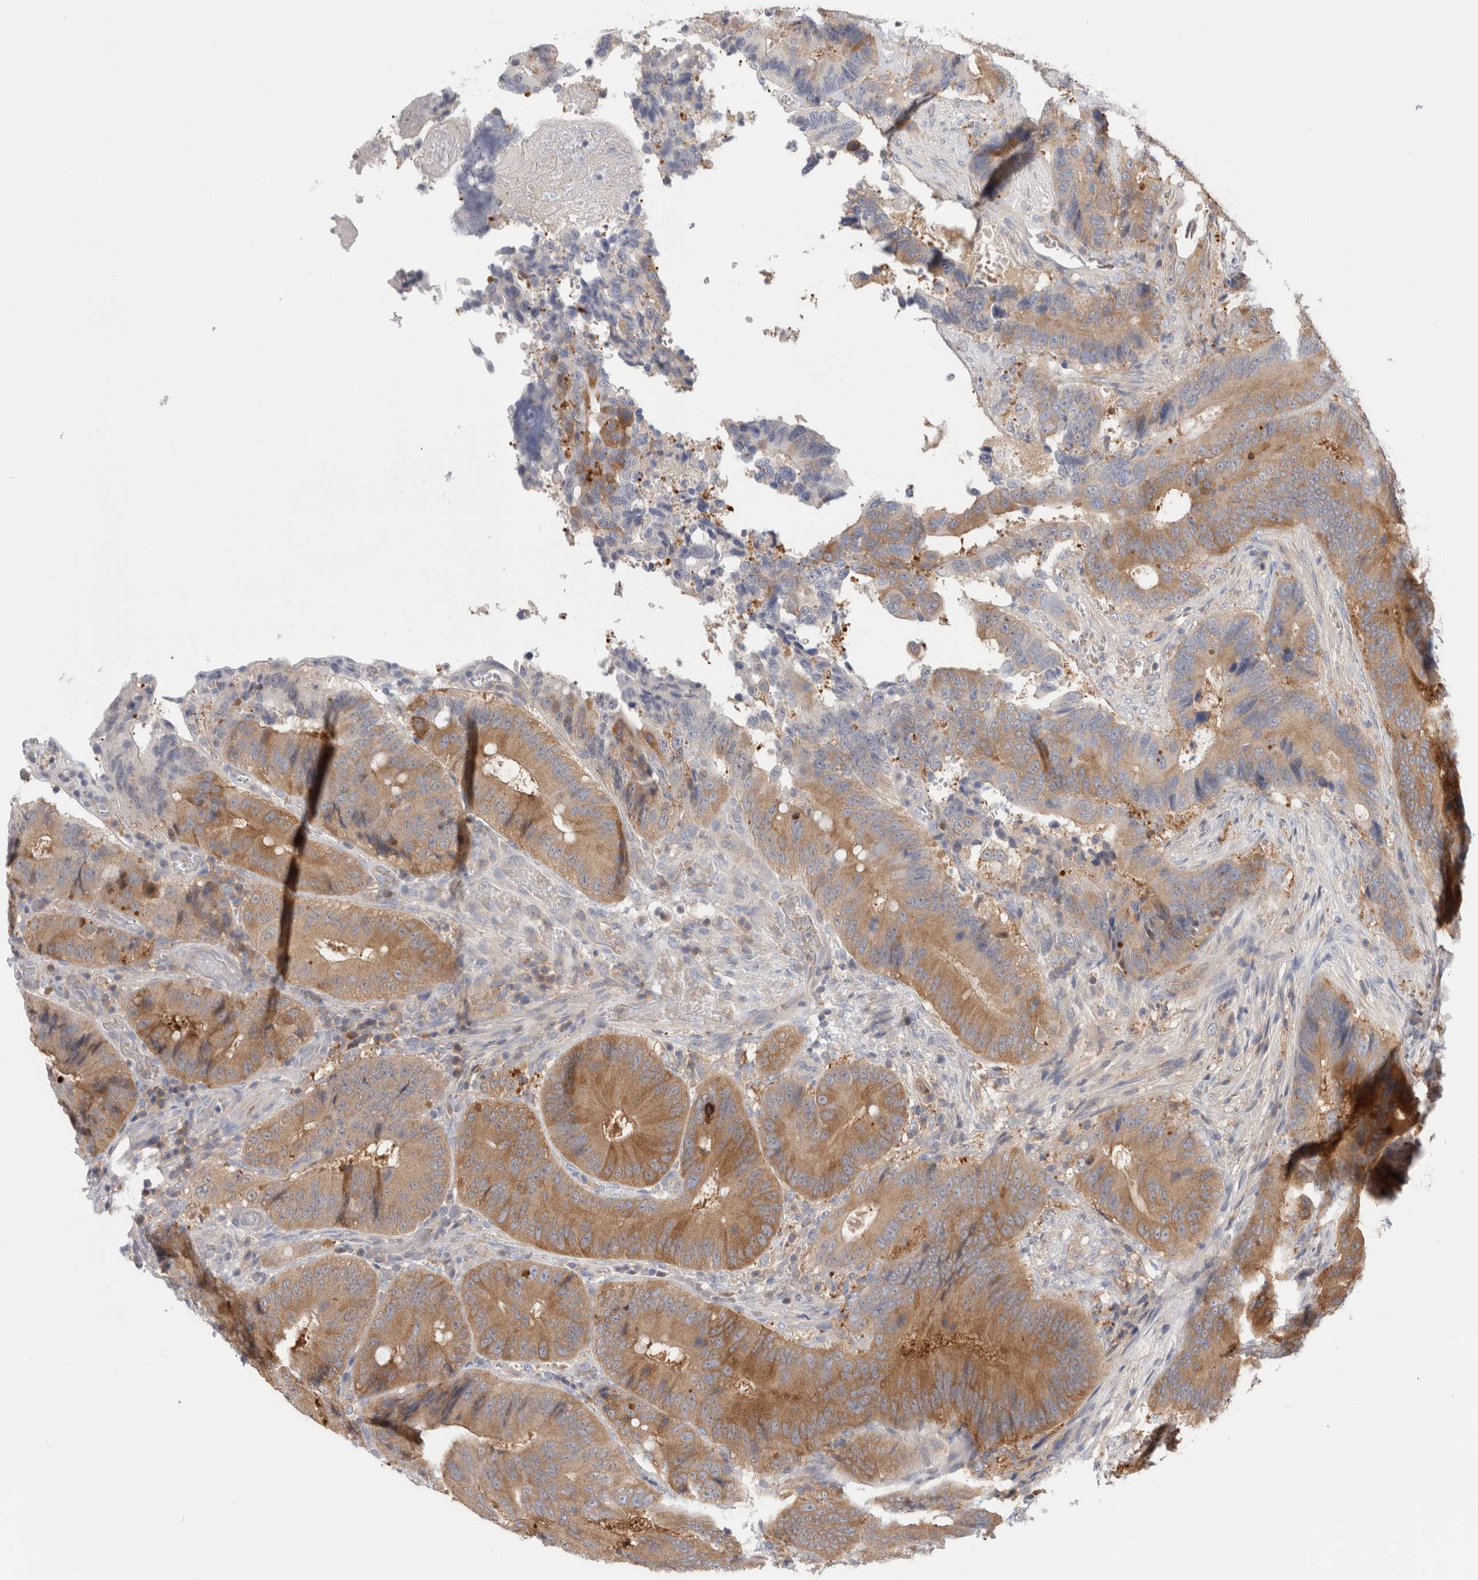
{"staining": {"intensity": "moderate", "quantity": ">75%", "location": "cytoplasmic/membranous"}, "tissue": "colorectal cancer", "cell_type": "Tumor cells", "image_type": "cancer", "snomed": [{"axis": "morphology", "description": "Adenocarcinoma, NOS"}, {"axis": "topography", "description": "Colon"}], "caption": "This is an image of immunohistochemistry staining of colorectal adenocarcinoma, which shows moderate positivity in the cytoplasmic/membranous of tumor cells.", "gene": "KLHL14", "patient": {"sex": "male", "age": 83}}